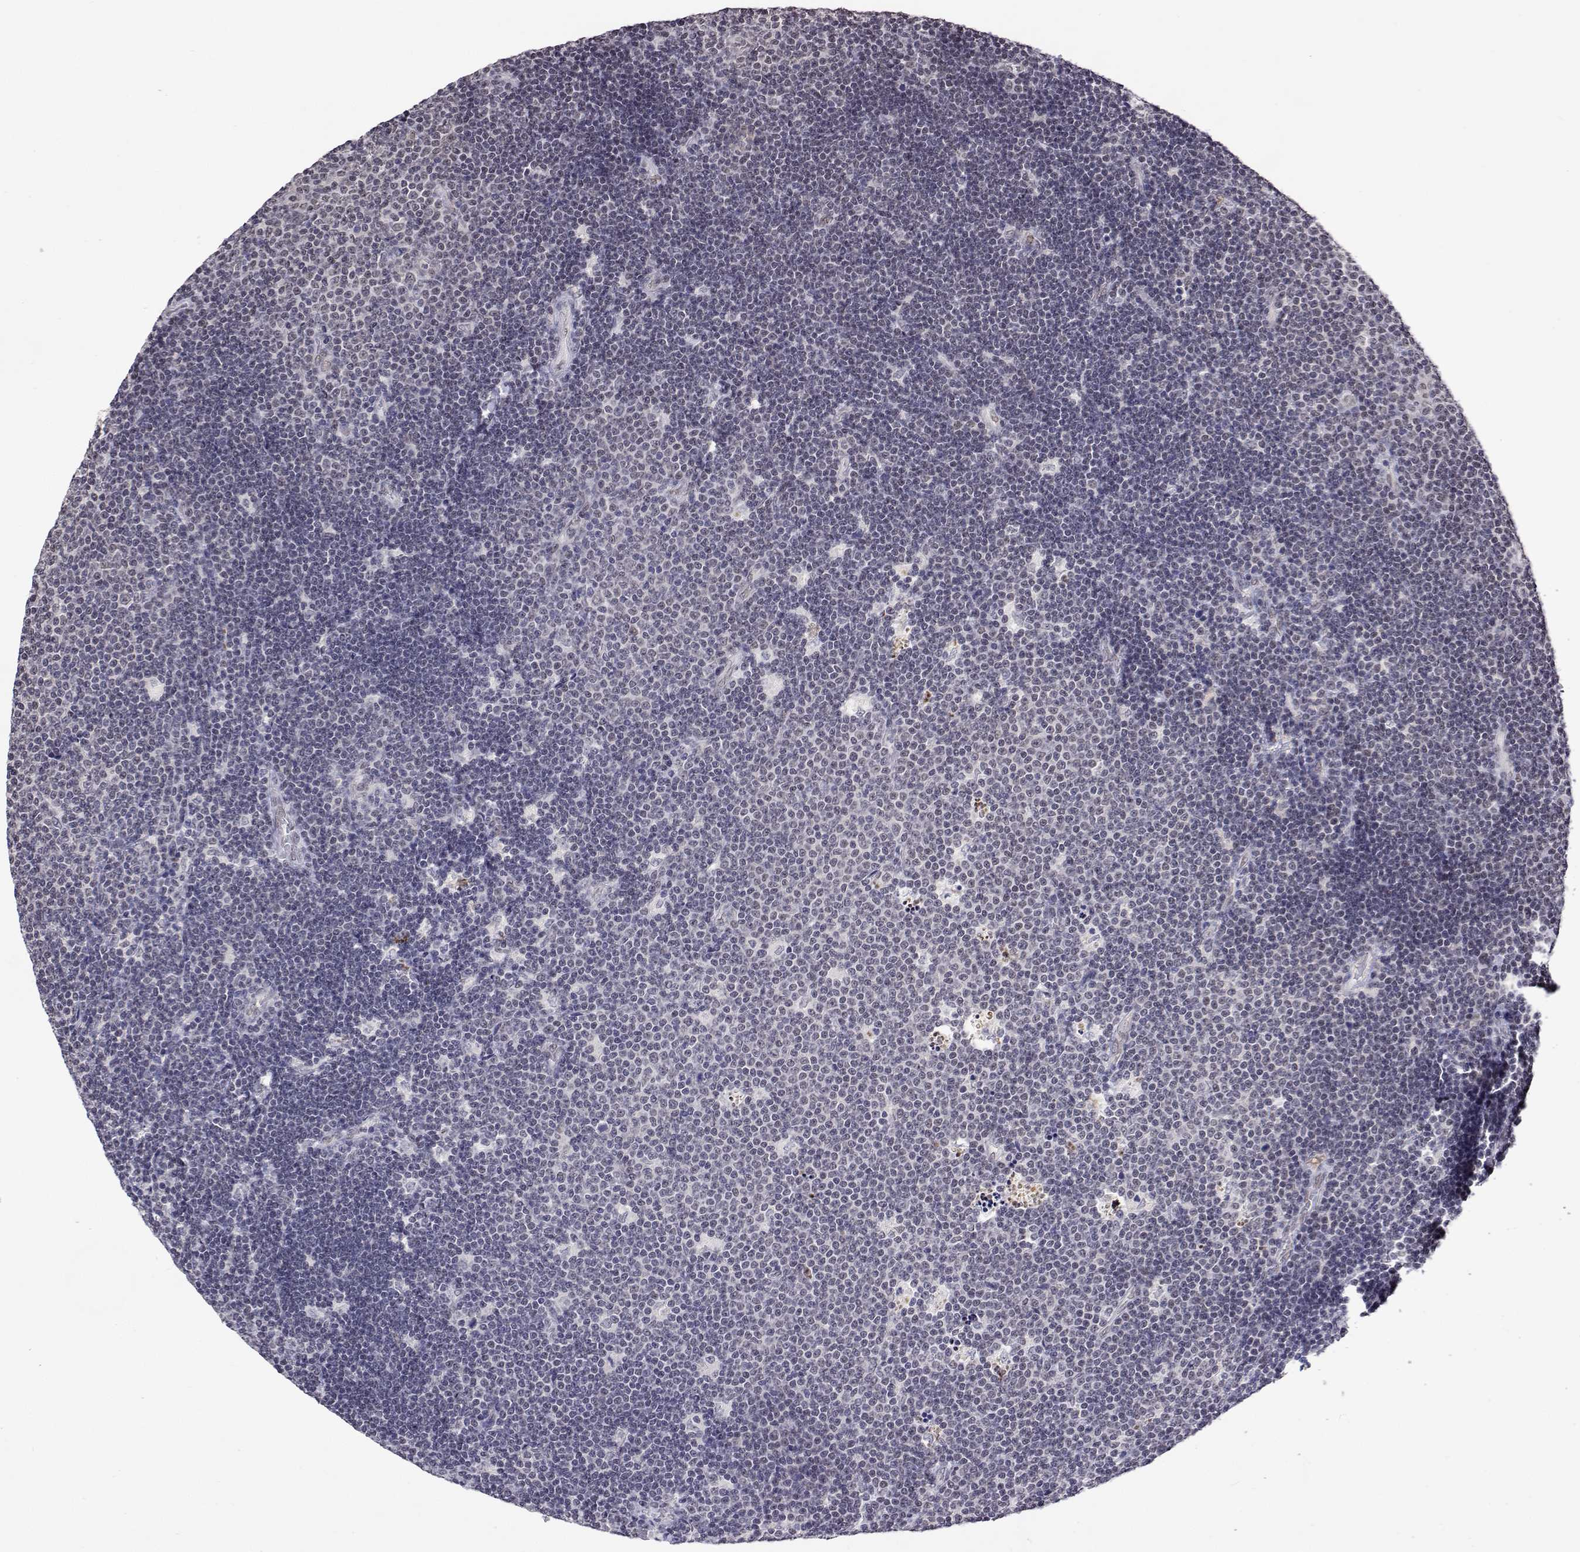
{"staining": {"intensity": "negative", "quantity": "none", "location": "none"}, "tissue": "lymphoma", "cell_type": "Tumor cells", "image_type": "cancer", "snomed": [{"axis": "morphology", "description": "Malignant lymphoma, non-Hodgkin's type, Low grade"}, {"axis": "topography", "description": "Brain"}], "caption": "DAB immunohistochemical staining of human low-grade malignant lymphoma, non-Hodgkin's type exhibits no significant positivity in tumor cells.", "gene": "HNRNPA0", "patient": {"sex": "female", "age": 66}}